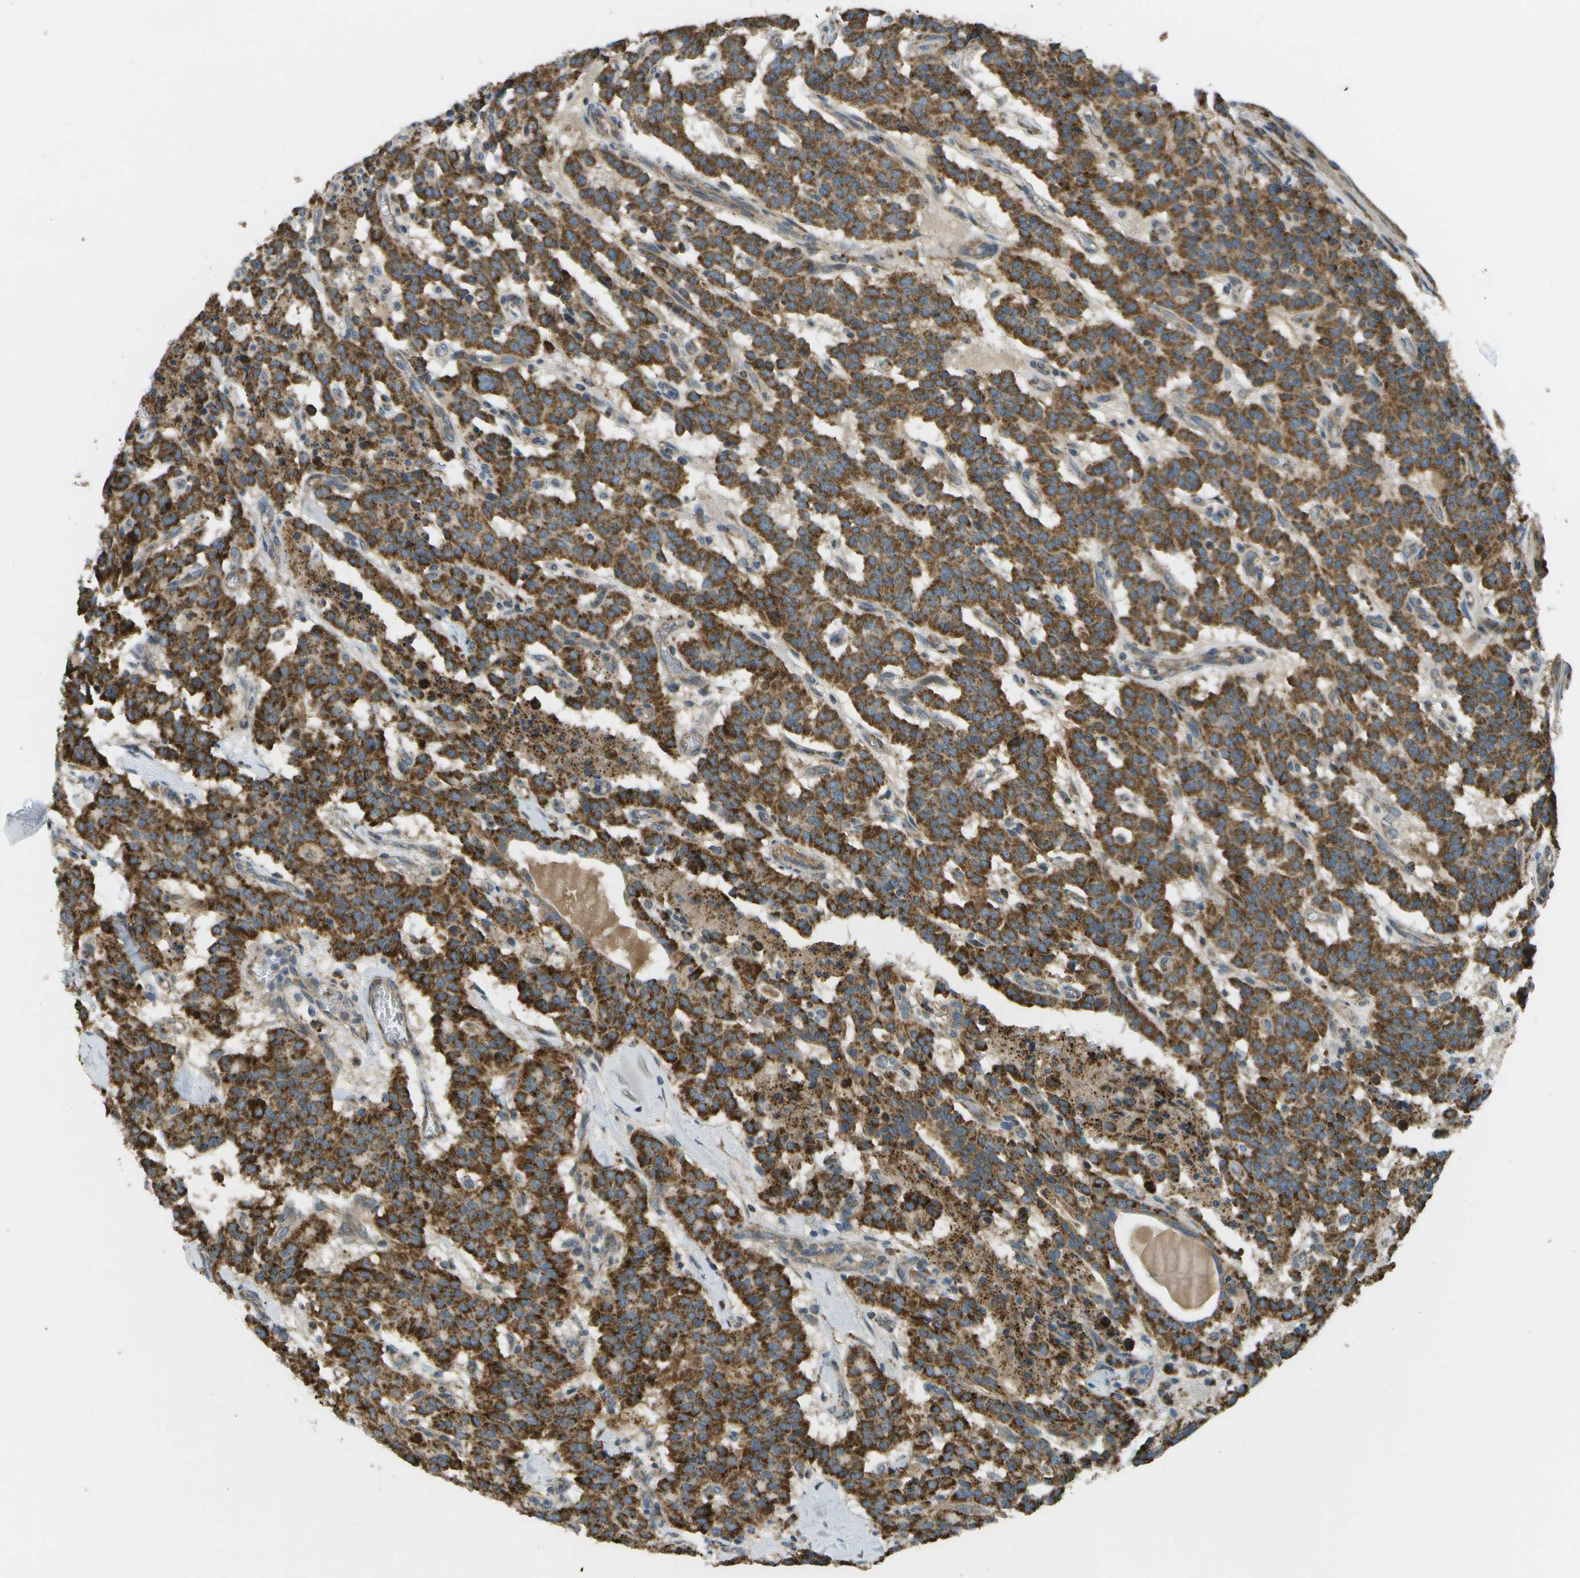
{"staining": {"intensity": "strong", "quantity": ">75%", "location": "cytoplasmic/membranous"}, "tissue": "carcinoid", "cell_type": "Tumor cells", "image_type": "cancer", "snomed": [{"axis": "morphology", "description": "Carcinoid, malignant, NOS"}, {"axis": "topography", "description": "Lung"}], "caption": "Protein staining shows strong cytoplasmic/membranous staining in about >75% of tumor cells in malignant carcinoid.", "gene": "NRK", "patient": {"sex": "male", "age": 30}}